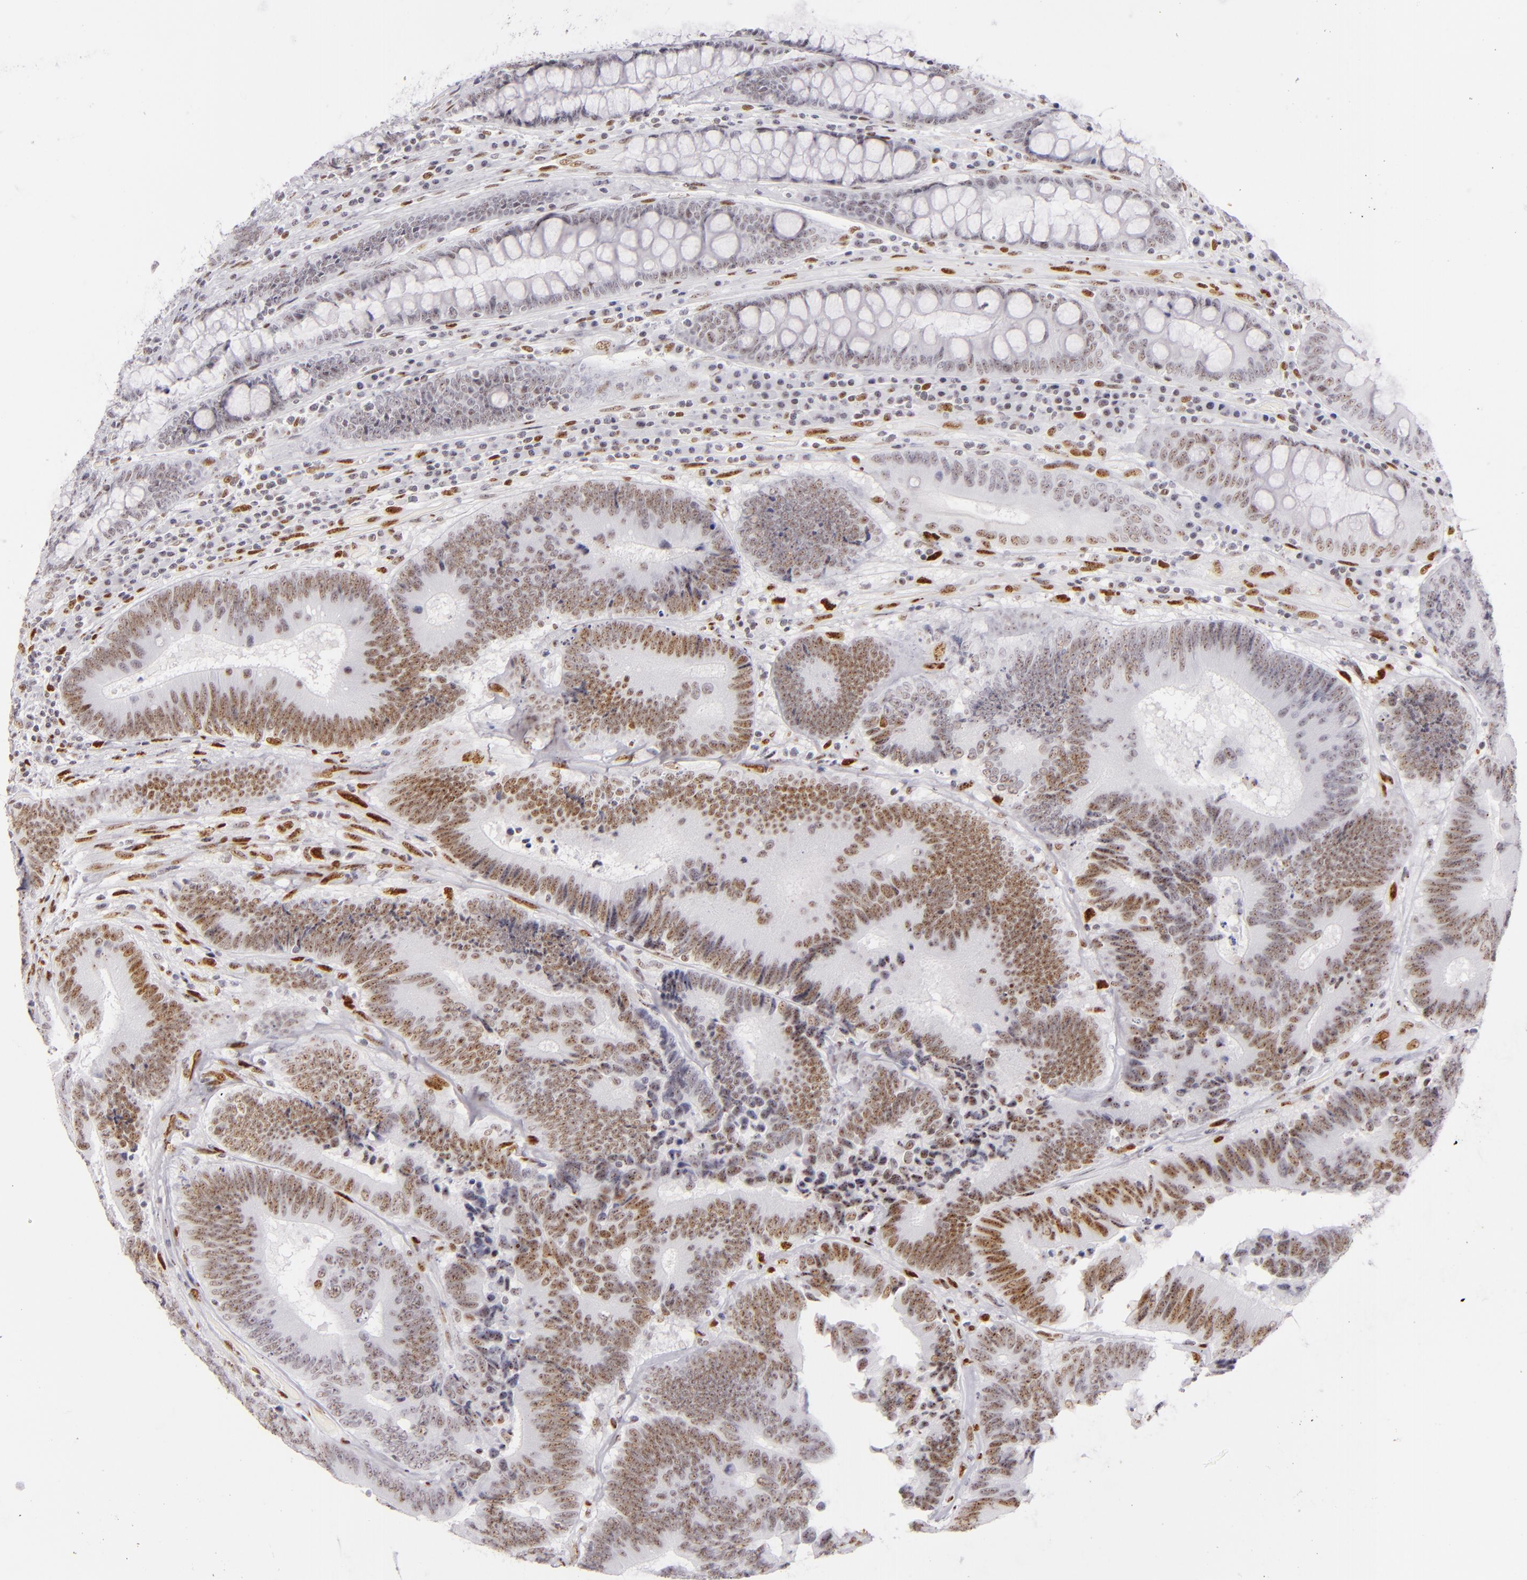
{"staining": {"intensity": "moderate", "quantity": ">75%", "location": "nuclear"}, "tissue": "colorectal cancer", "cell_type": "Tumor cells", "image_type": "cancer", "snomed": [{"axis": "morphology", "description": "Normal tissue, NOS"}, {"axis": "morphology", "description": "Adenocarcinoma, NOS"}, {"axis": "topography", "description": "Colon"}], "caption": "Protein expression analysis of human colorectal cancer reveals moderate nuclear positivity in approximately >75% of tumor cells. (IHC, brightfield microscopy, high magnification).", "gene": "TOP3A", "patient": {"sex": "female", "age": 78}}